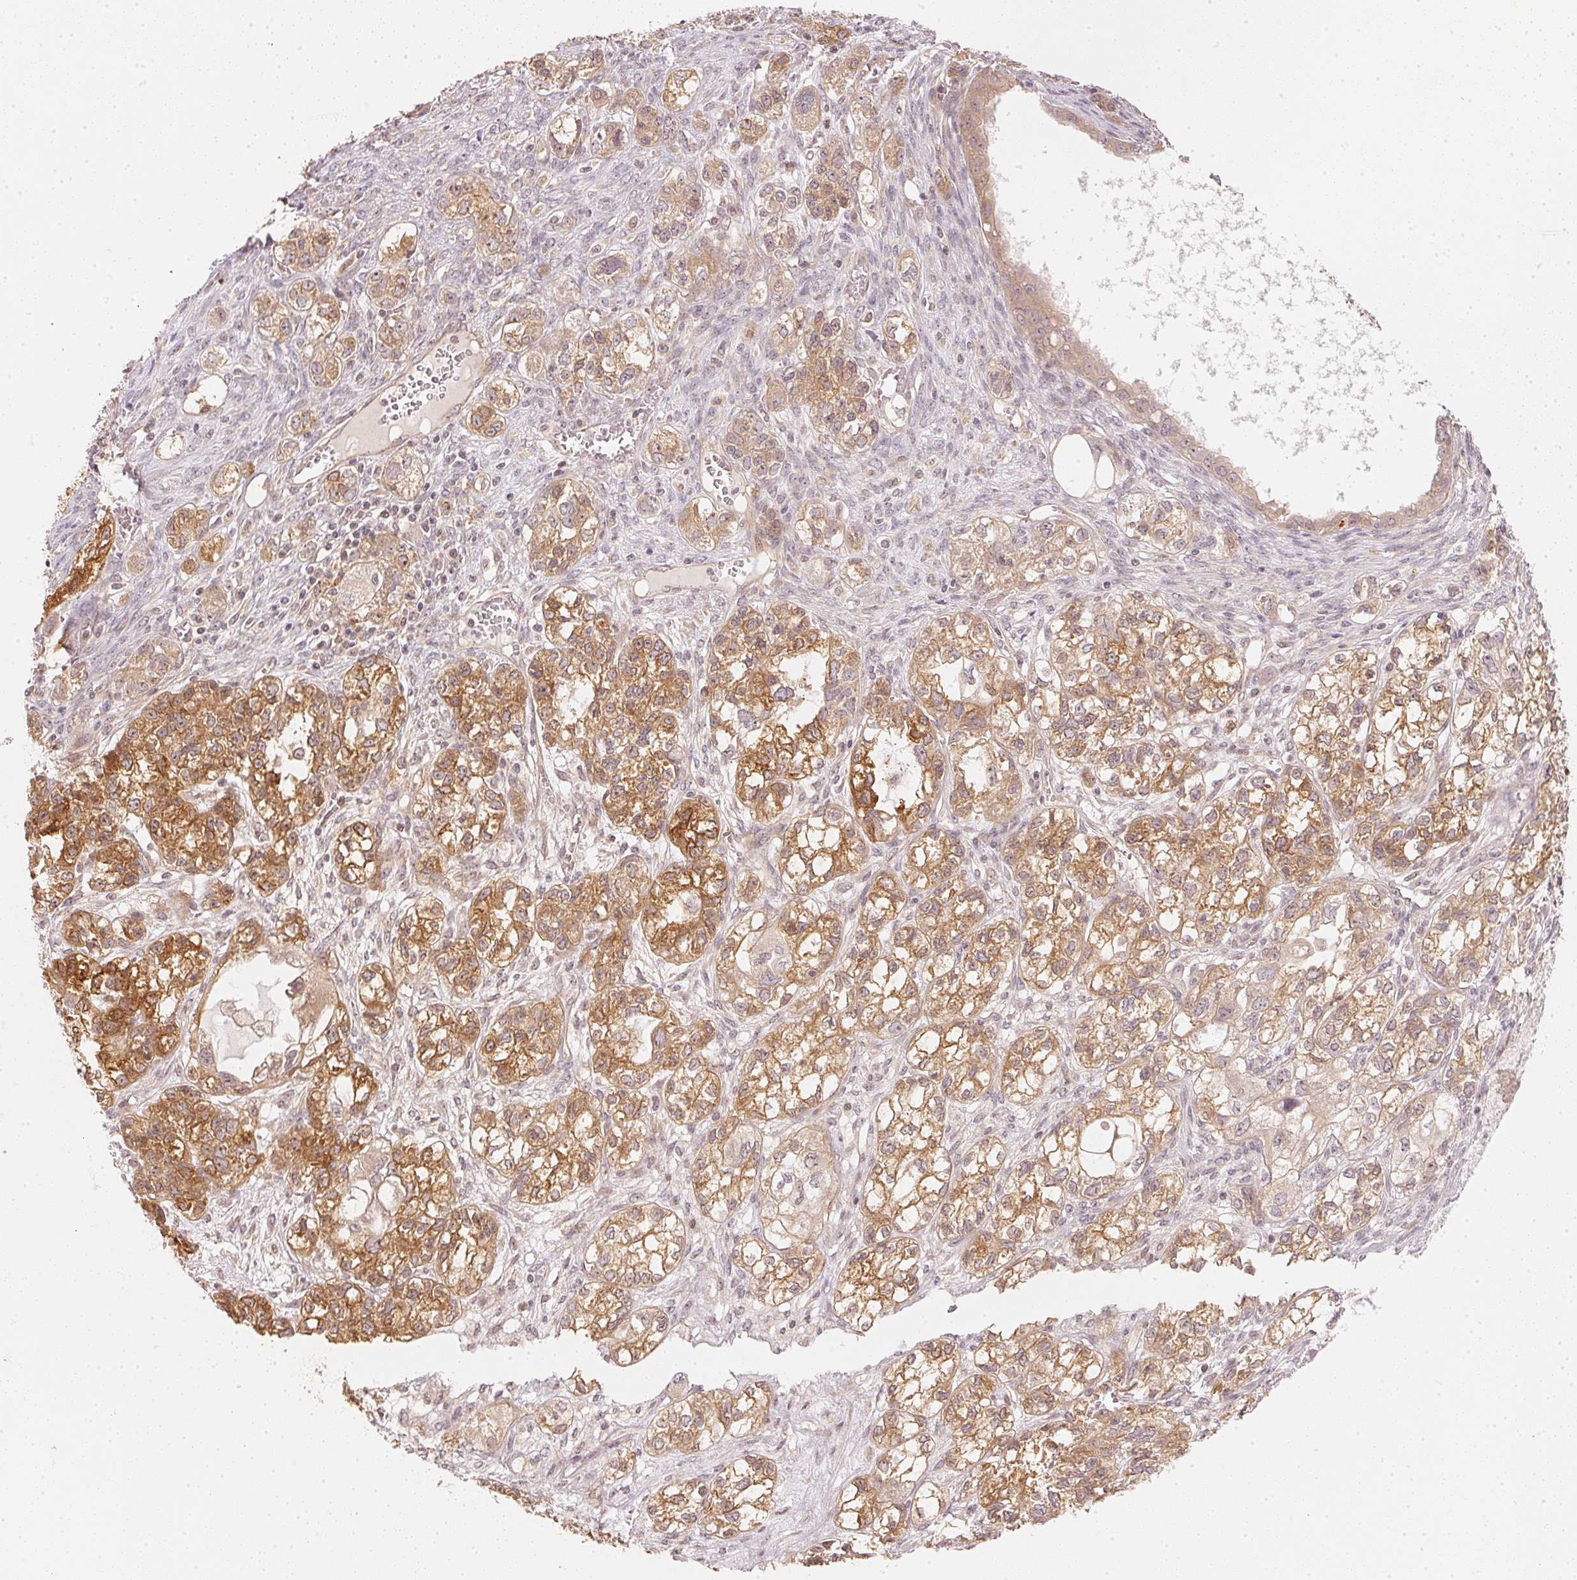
{"staining": {"intensity": "moderate", "quantity": "25%-75%", "location": "cytoplasmic/membranous"}, "tissue": "ovarian cancer", "cell_type": "Tumor cells", "image_type": "cancer", "snomed": [{"axis": "morphology", "description": "Carcinoma, endometroid"}, {"axis": "topography", "description": "Ovary"}], "caption": "Immunohistochemical staining of human endometroid carcinoma (ovarian) reveals medium levels of moderate cytoplasmic/membranous protein expression in about 25%-75% of tumor cells.", "gene": "WDR54", "patient": {"sex": "female", "age": 64}}